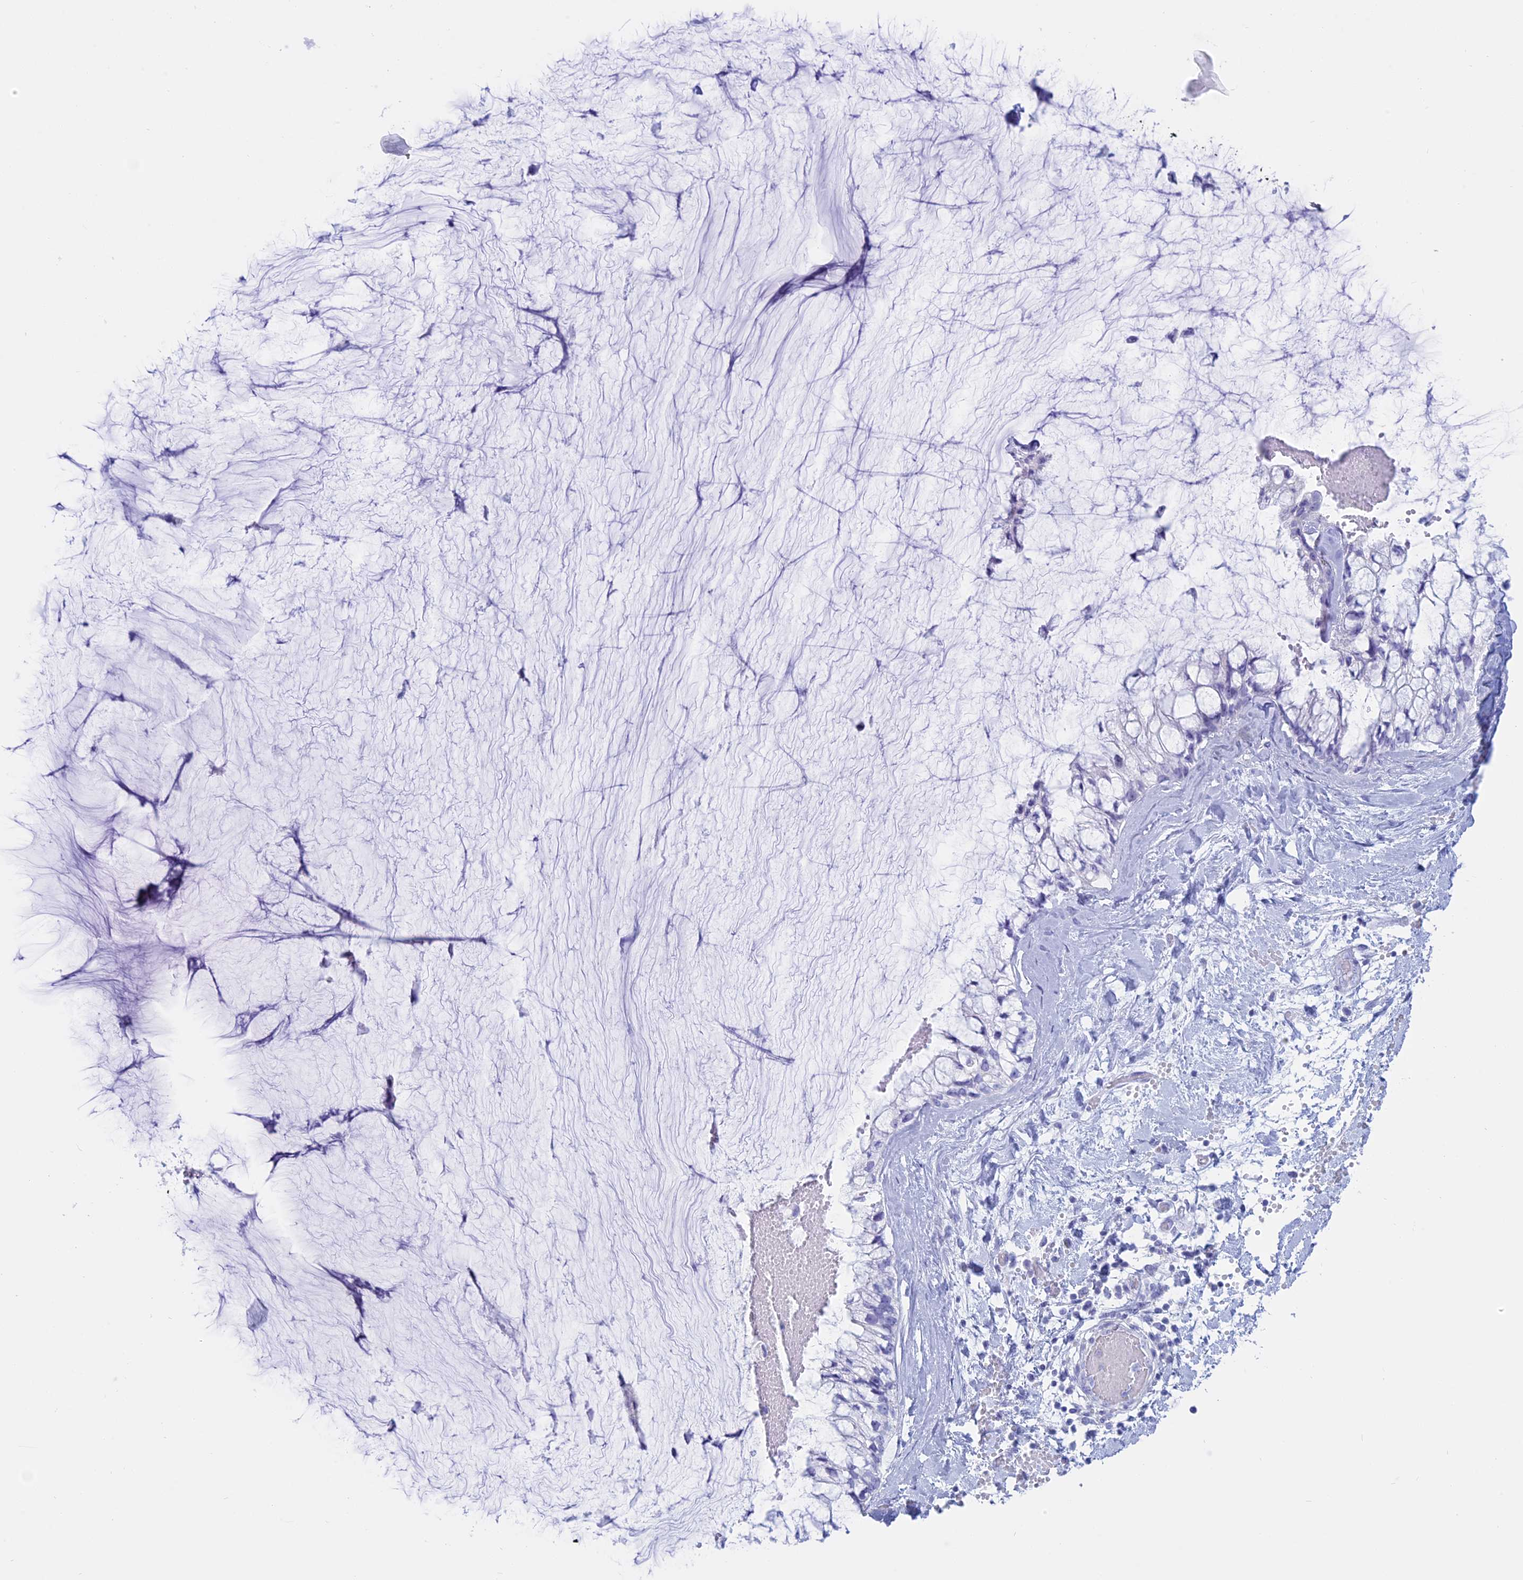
{"staining": {"intensity": "negative", "quantity": "none", "location": "none"}, "tissue": "ovarian cancer", "cell_type": "Tumor cells", "image_type": "cancer", "snomed": [{"axis": "morphology", "description": "Cystadenocarcinoma, mucinous, NOS"}, {"axis": "topography", "description": "Ovary"}], "caption": "This is an immunohistochemistry photomicrograph of mucinous cystadenocarcinoma (ovarian). There is no expression in tumor cells.", "gene": "RP1", "patient": {"sex": "female", "age": 39}}